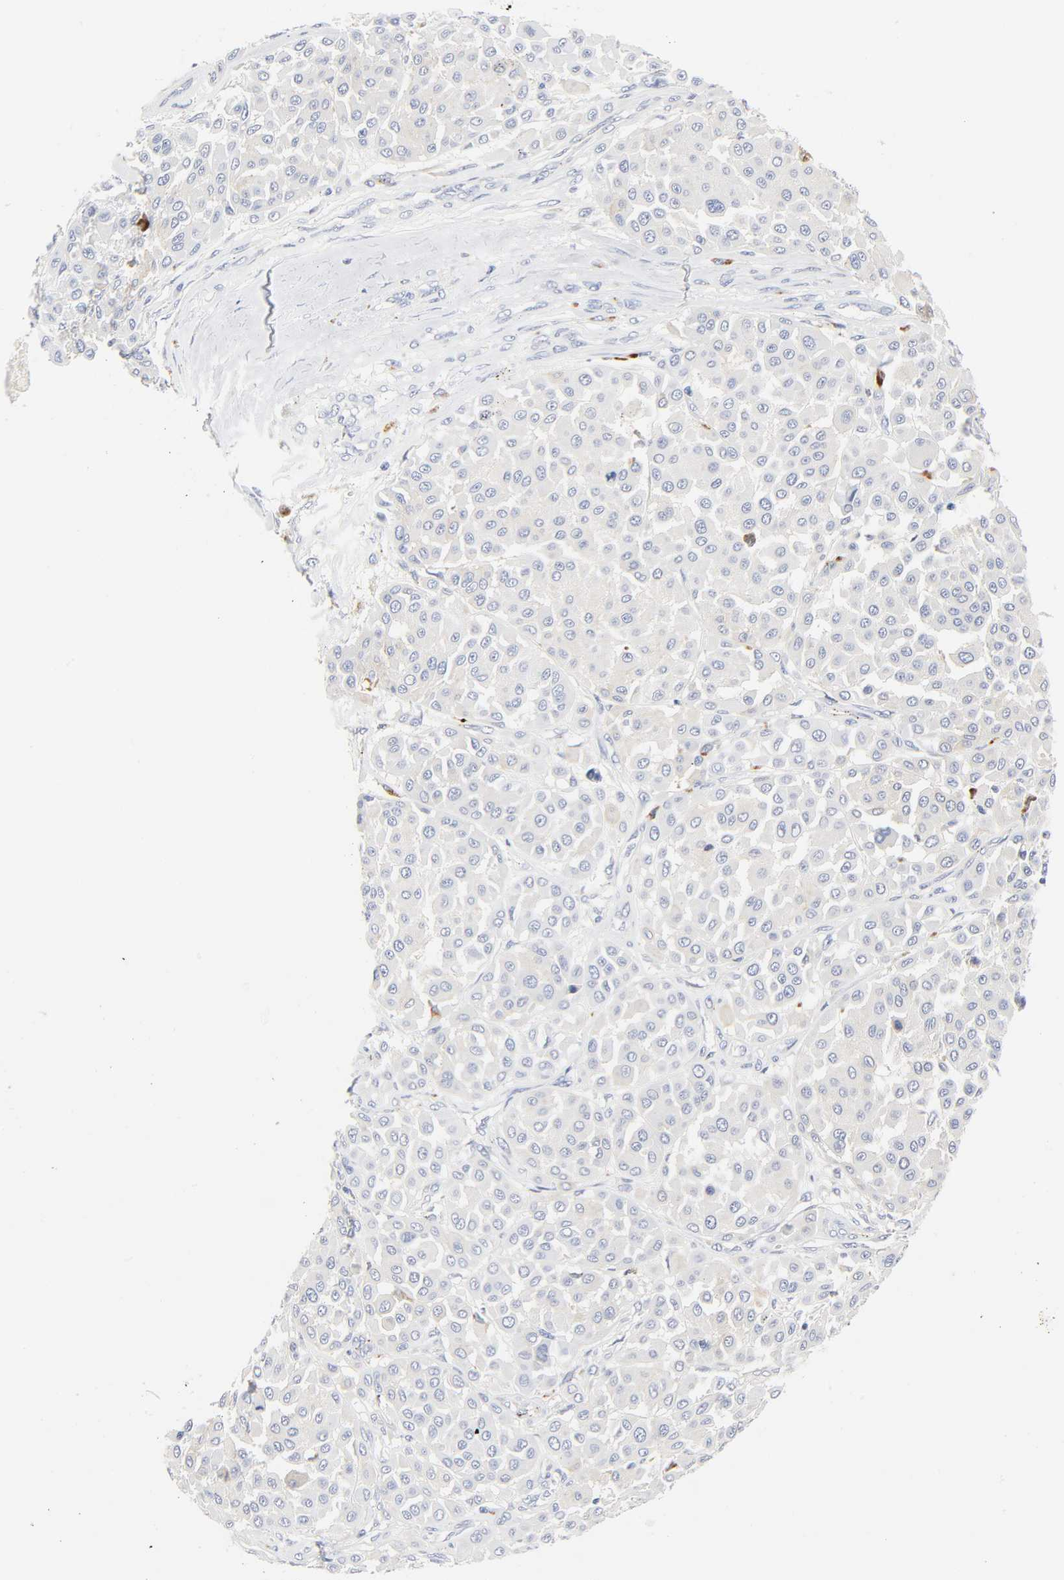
{"staining": {"intensity": "negative", "quantity": "none", "location": "none"}, "tissue": "melanoma", "cell_type": "Tumor cells", "image_type": "cancer", "snomed": [{"axis": "morphology", "description": "Malignant melanoma, Metastatic site"}, {"axis": "topography", "description": "Soft tissue"}], "caption": "Photomicrograph shows no significant protein staining in tumor cells of melanoma.", "gene": "PLP1", "patient": {"sex": "male", "age": 41}}